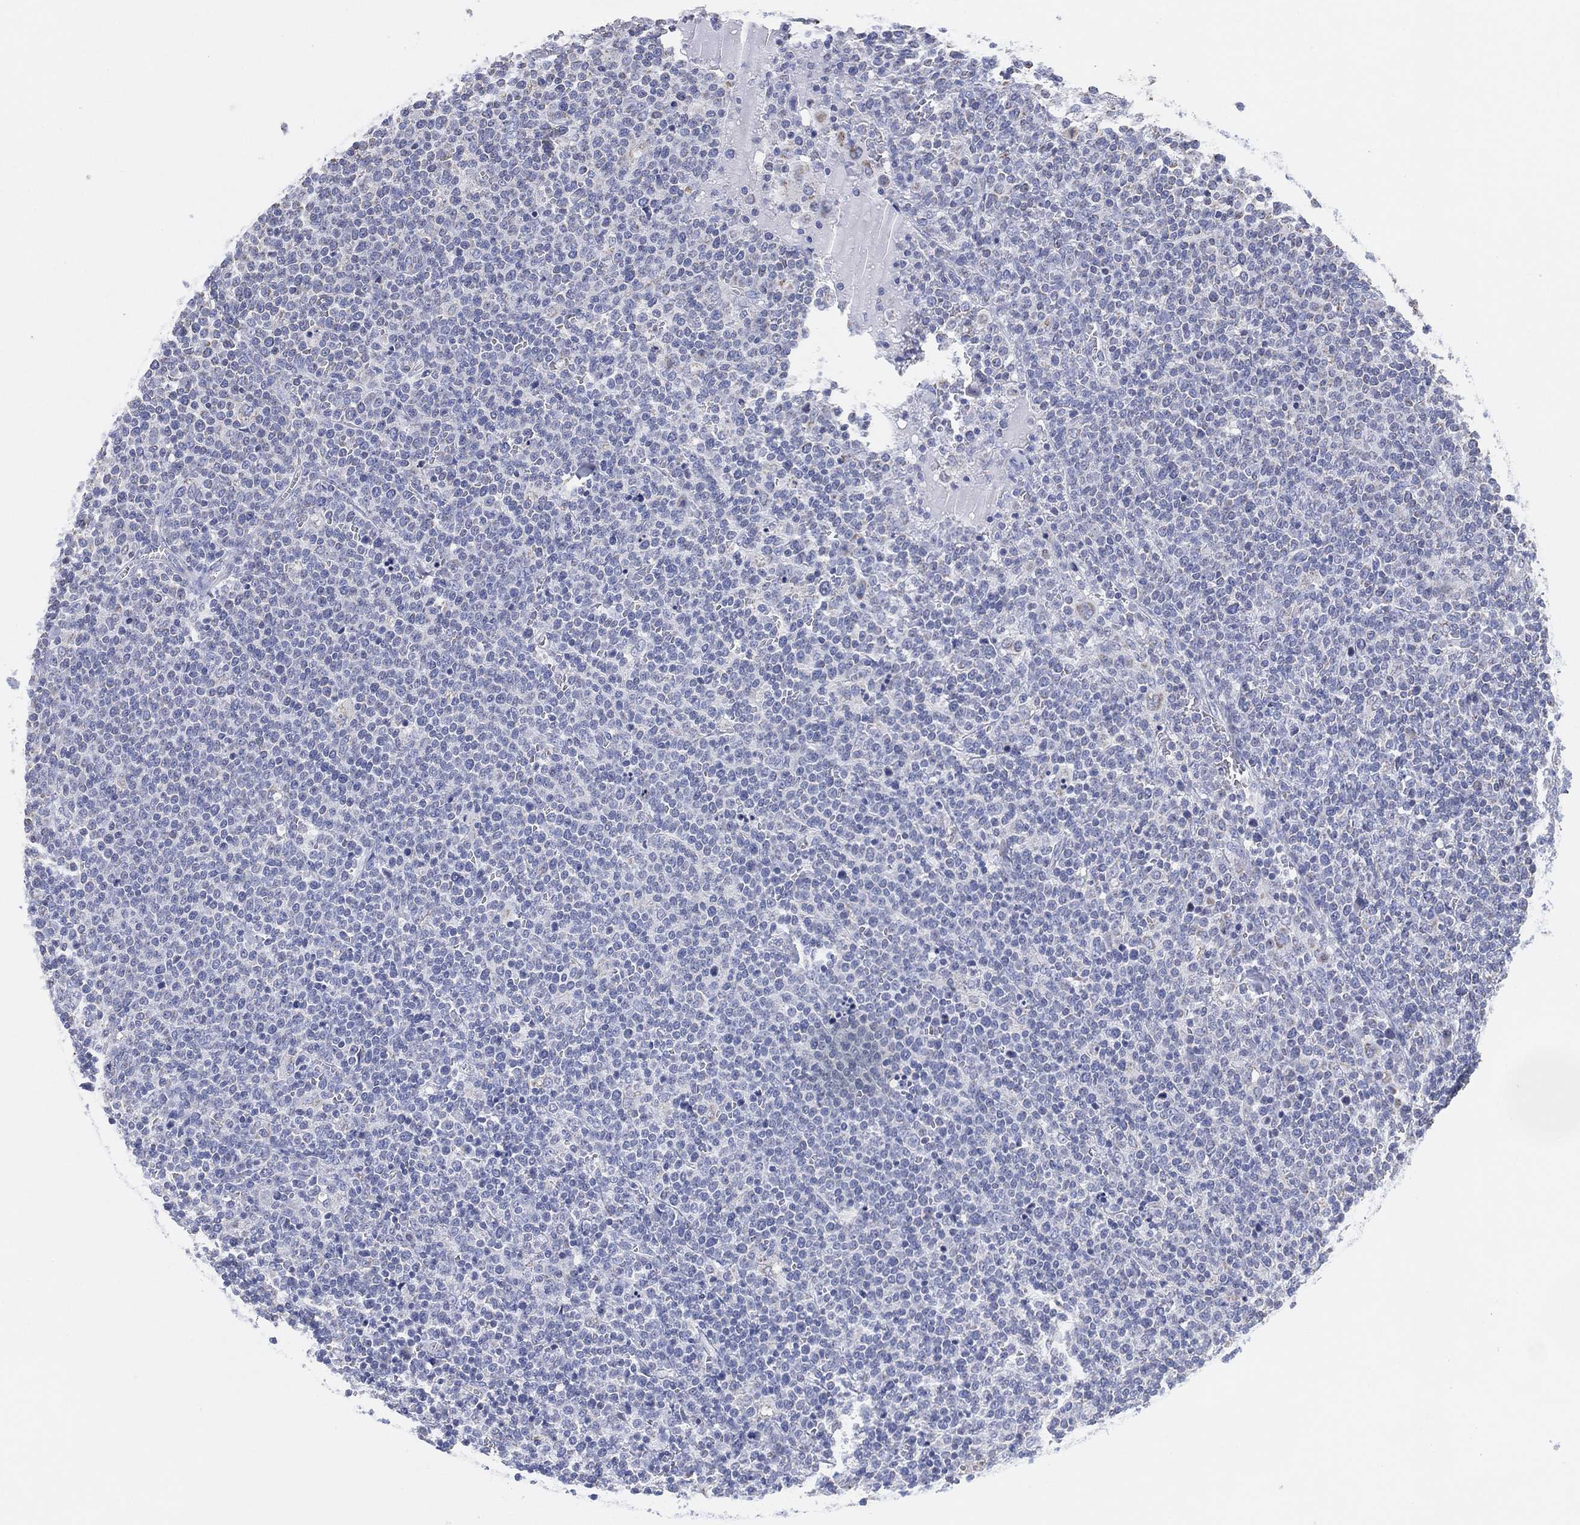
{"staining": {"intensity": "negative", "quantity": "none", "location": "none"}, "tissue": "lymphoma", "cell_type": "Tumor cells", "image_type": "cancer", "snomed": [{"axis": "morphology", "description": "Malignant lymphoma, non-Hodgkin's type, High grade"}, {"axis": "topography", "description": "Lymph node"}], "caption": "High magnification brightfield microscopy of lymphoma stained with DAB (3,3'-diaminobenzidine) (brown) and counterstained with hematoxylin (blue): tumor cells show no significant expression.", "gene": "CFTR", "patient": {"sex": "male", "age": 61}}